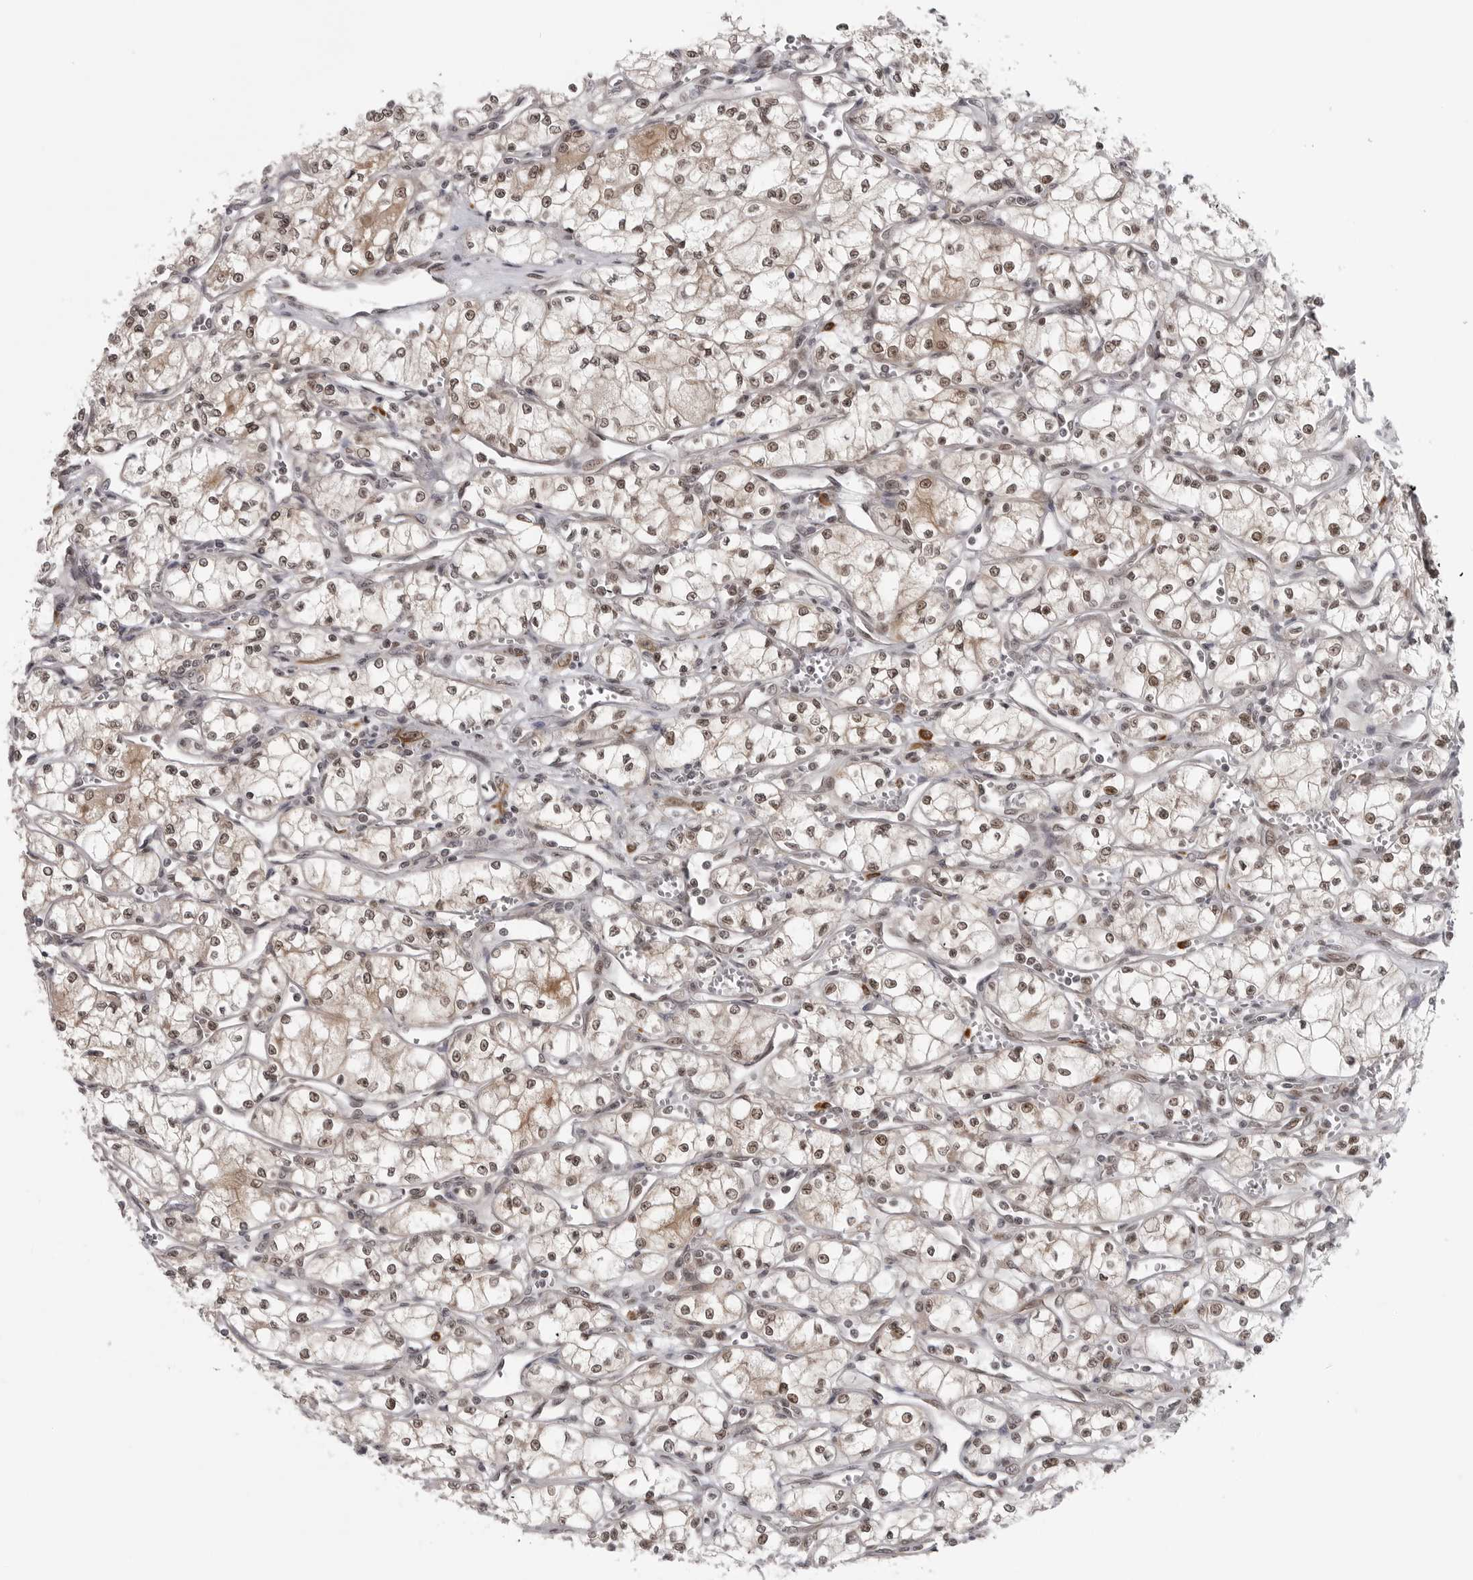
{"staining": {"intensity": "moderate", "quantity": ">75%", "location": "nuclear"}, "tissue": "renal cancer", "cell_type": "Tumor cells", "image_type": "cancer", "snomed": [{"axis": "morphology", "description": "Adenocarcinoma, NOS"}, {"axis": "topography", "description": "Kidney"}], "caption": "IHC photomicrograph of neoplastic tissue: human renal cancer stained using immunohistochemistry (IHC) exhibits medium levels of moderate protein expression localized specifically in the nuclear of tumor cells, appearing as a nuclear brown color.", "gene": "PRDM10", "patient": {"sex": "male", "age": 59}}